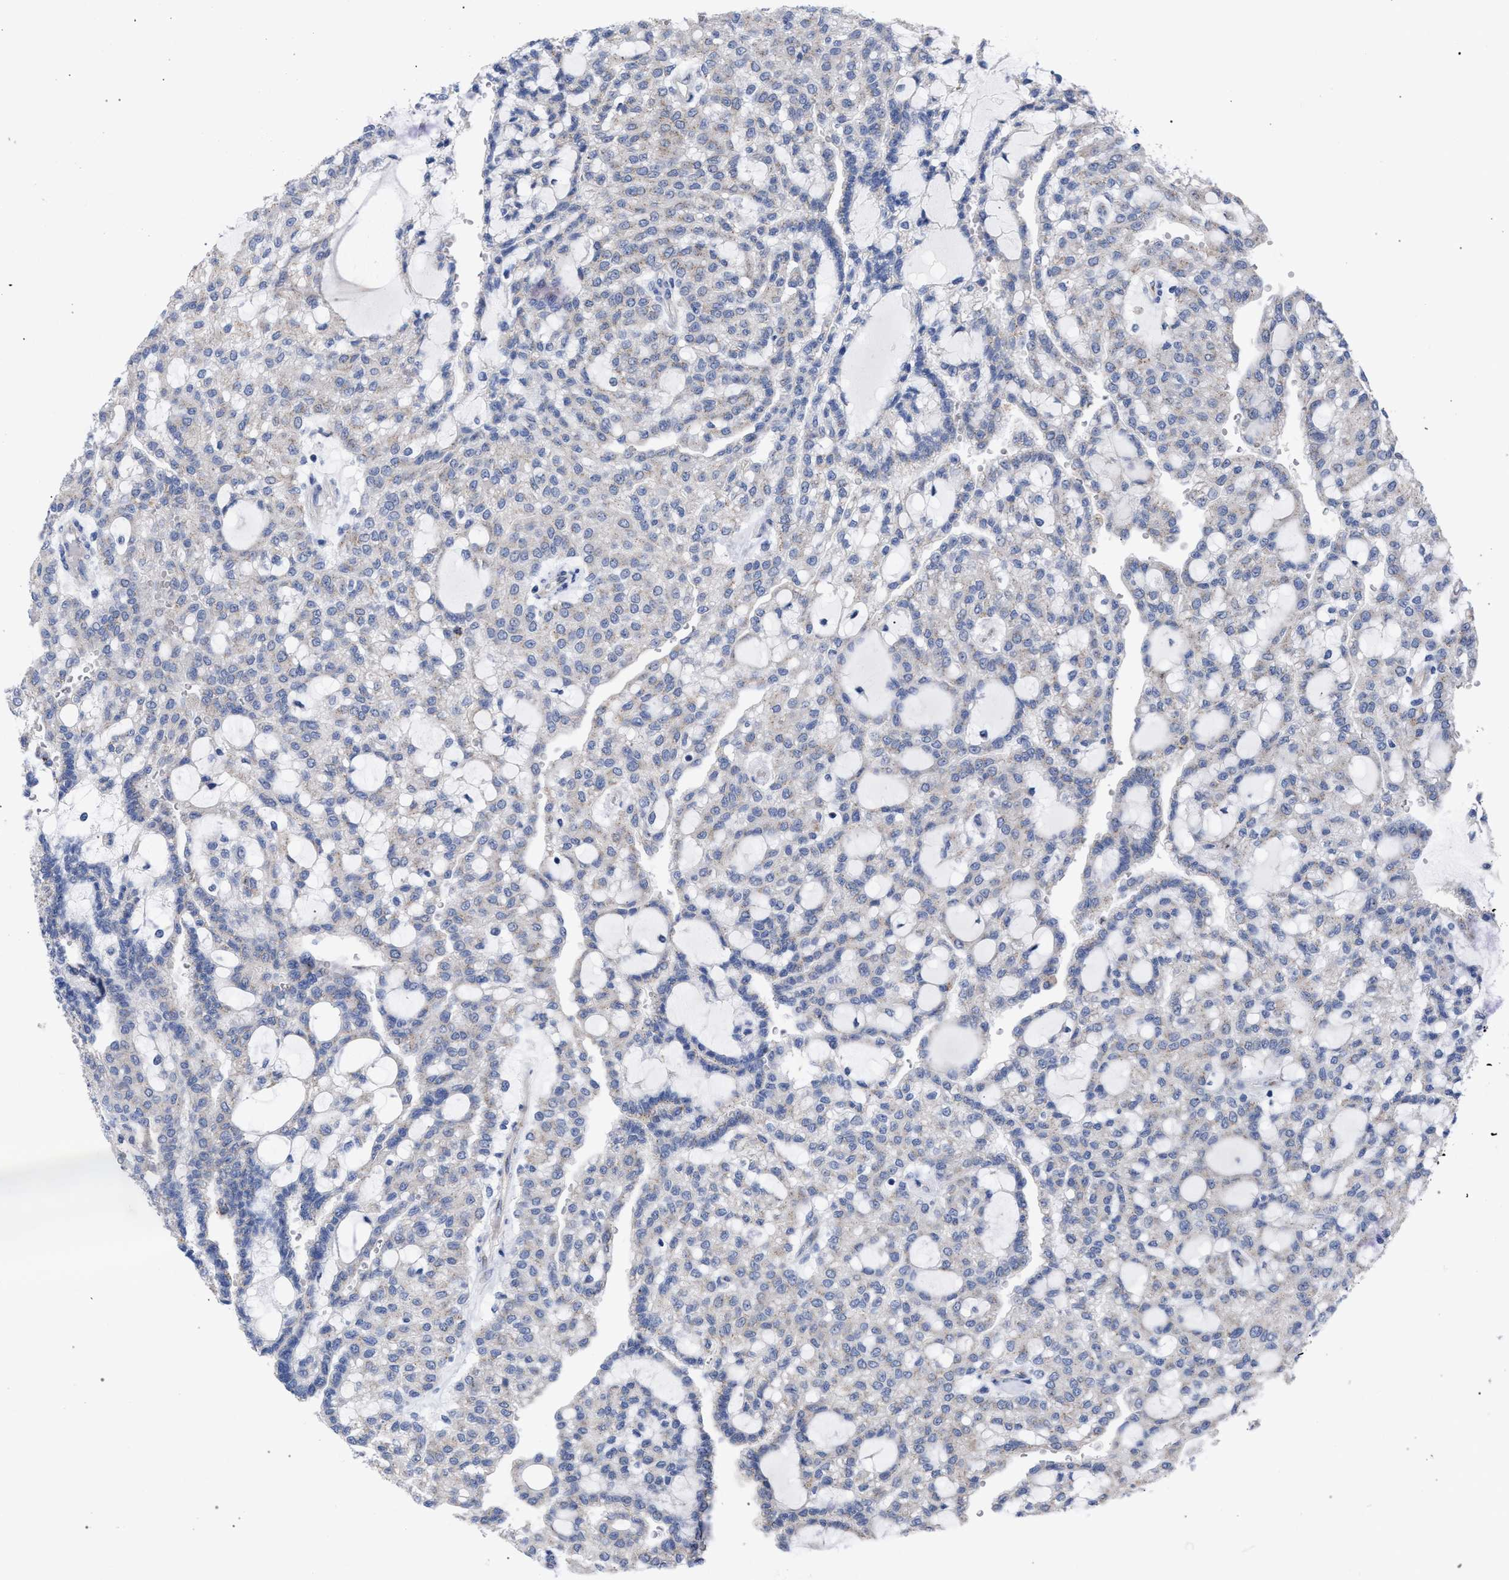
{"staining": {"intensity": "negative", "quantity": "none", "location": "none"}, "tissue": "renal cancer", "cell_type": "Tumor cells", "image_type": "cancer", "snomed": [{"axis": "morphology", "description": "Adenocarcinoma, NOS"}, {"axis": "topography", "description": "Kidney"}], "caption": "Immunohistochemistry (IHC) image of human renal adenocarcinoma stained for a protein (brown), which displays no staining in tumor cells.", "gene": "GOLGA2", "patient": {"sex": "male", "age": 63}}